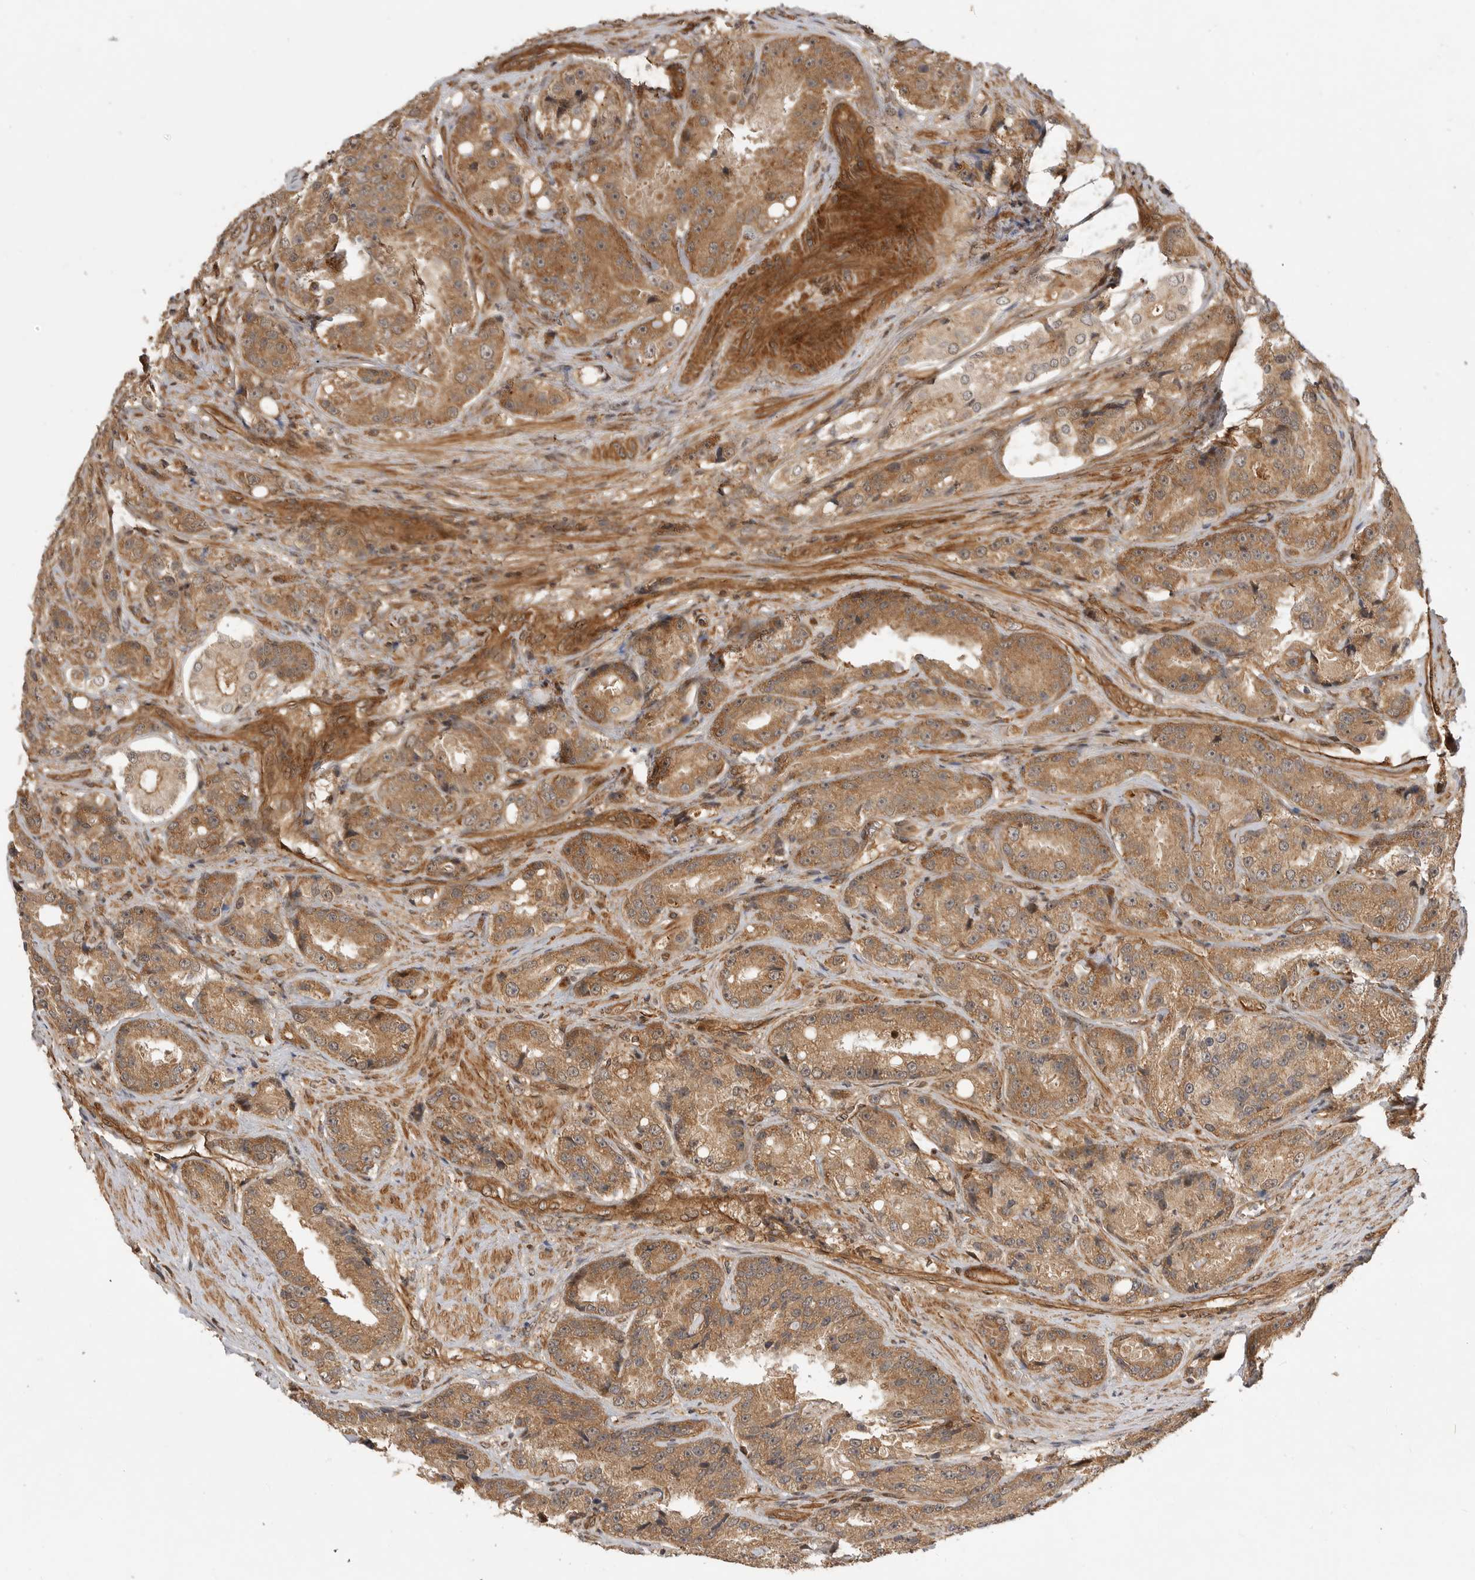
{"staining": {"intensity": "moderate", "quantity": ">75%", "location": "cytoplasmic/membranous"}, "tissue": "prostate cancer", "cell_type": "Tumor cells", "image_type": "cancer", "snomed": [{"axis": "morphology", "description": "Adenocarcinoma, High grade"}, {"axis": "topography", "description": "Prostate"}], "caption": "About >75% of tumor cells in prostate cancer show moderate cytoplasmic/membranous protein positivity as visualized by brown immunohistochemical staining.", "gene": "ADPRS", "patient": {"sex": "male", "age": 60}}